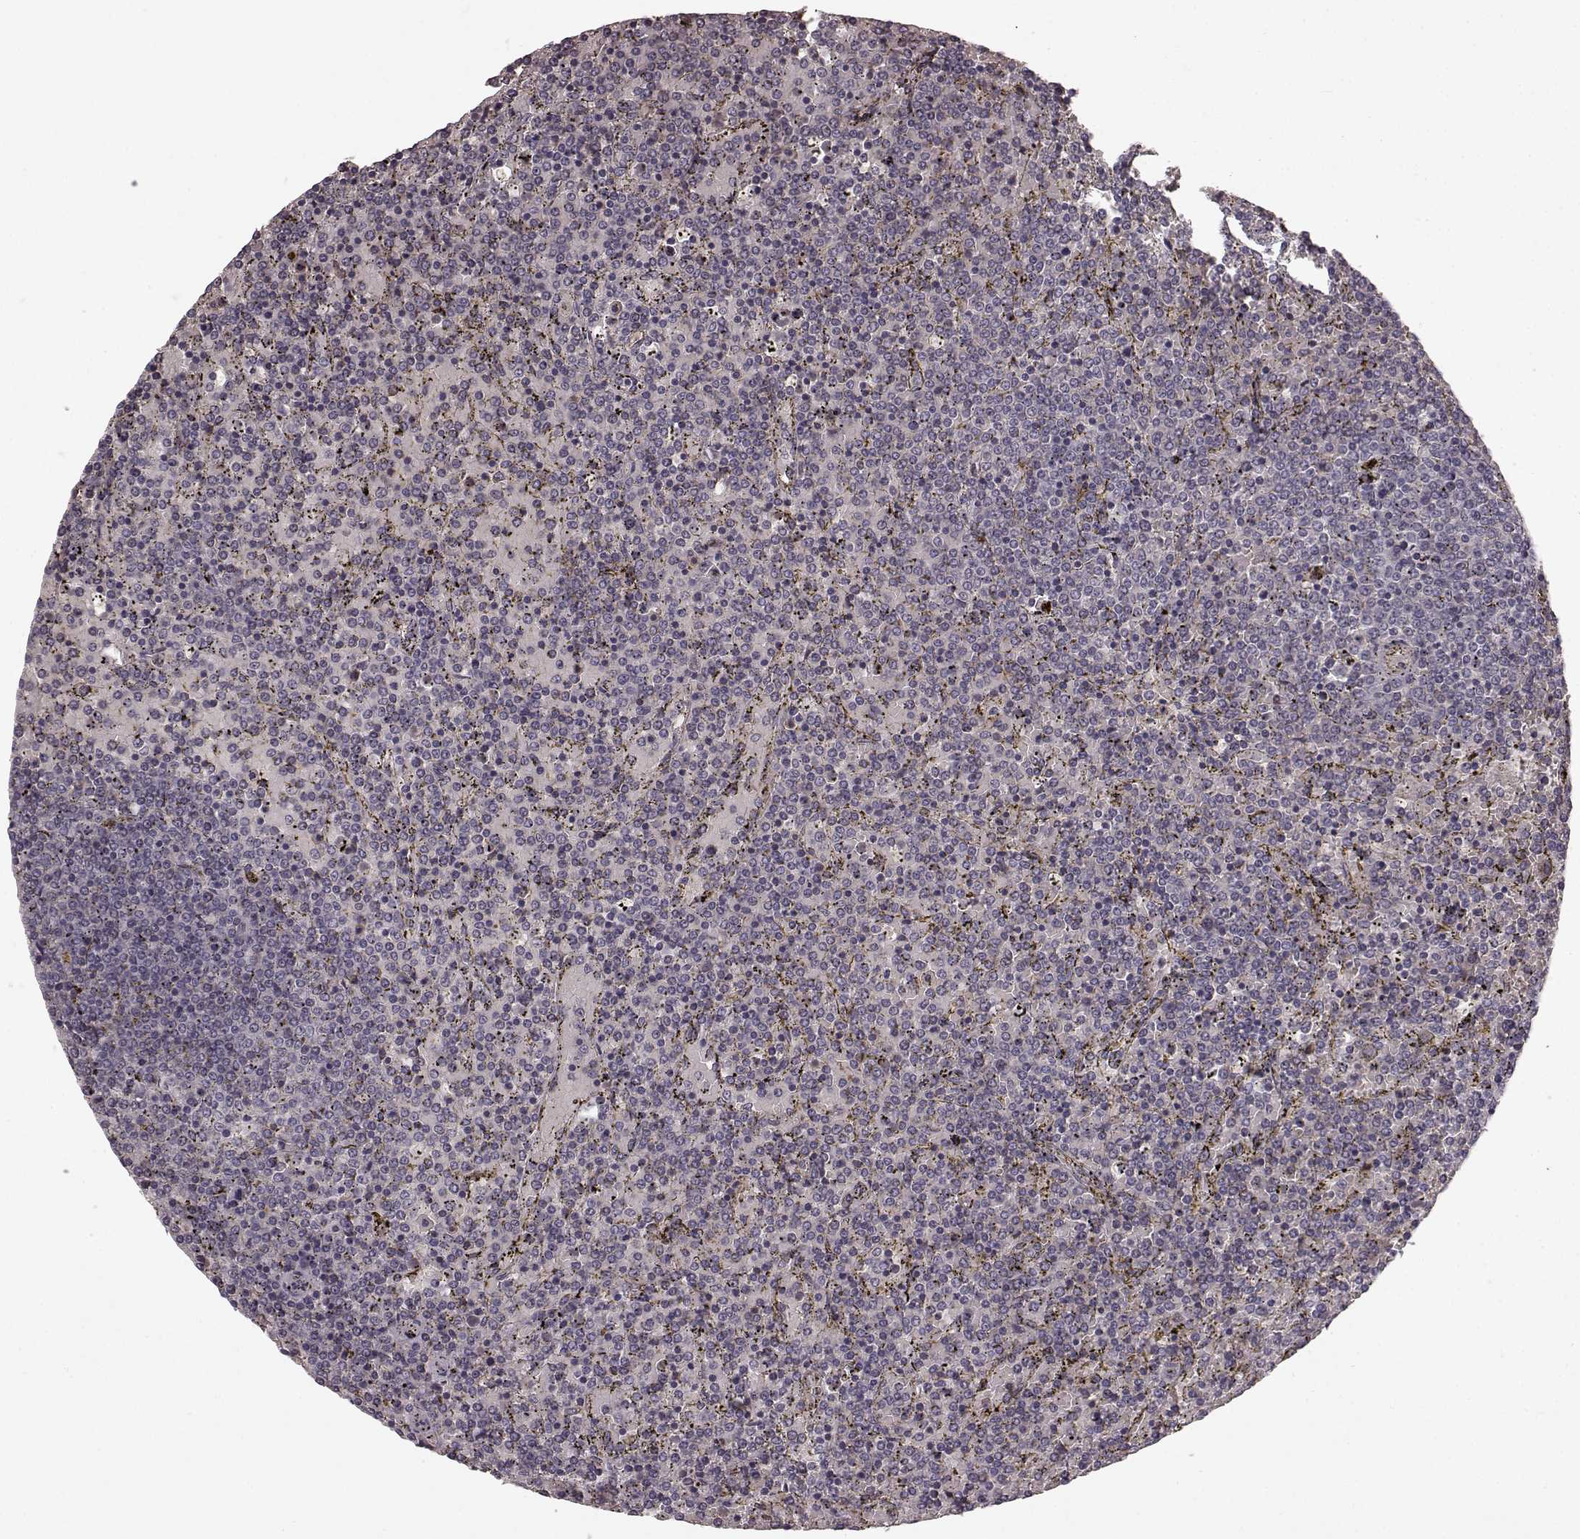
{"staining": {"intensity": "negative", "quantity": "none", "location": "none"}, "tissue": "lymphoma", "cell_type": "Tumor cells", "image_type": "cancer", "snomed": [{"axis": "morphology", "description": "Malignant lymphoma, non-Hodgkin's type, Low grade"}, {"axis": "topography", "description": "Spleen"}], "caption": "A histopathology image of human low-grade malignant lymphoma, non-Hodgkin's type is negative for staining in tumor cells.", "gene": "SLC22A18", "patient": {"sex": "female", "age": 77}}